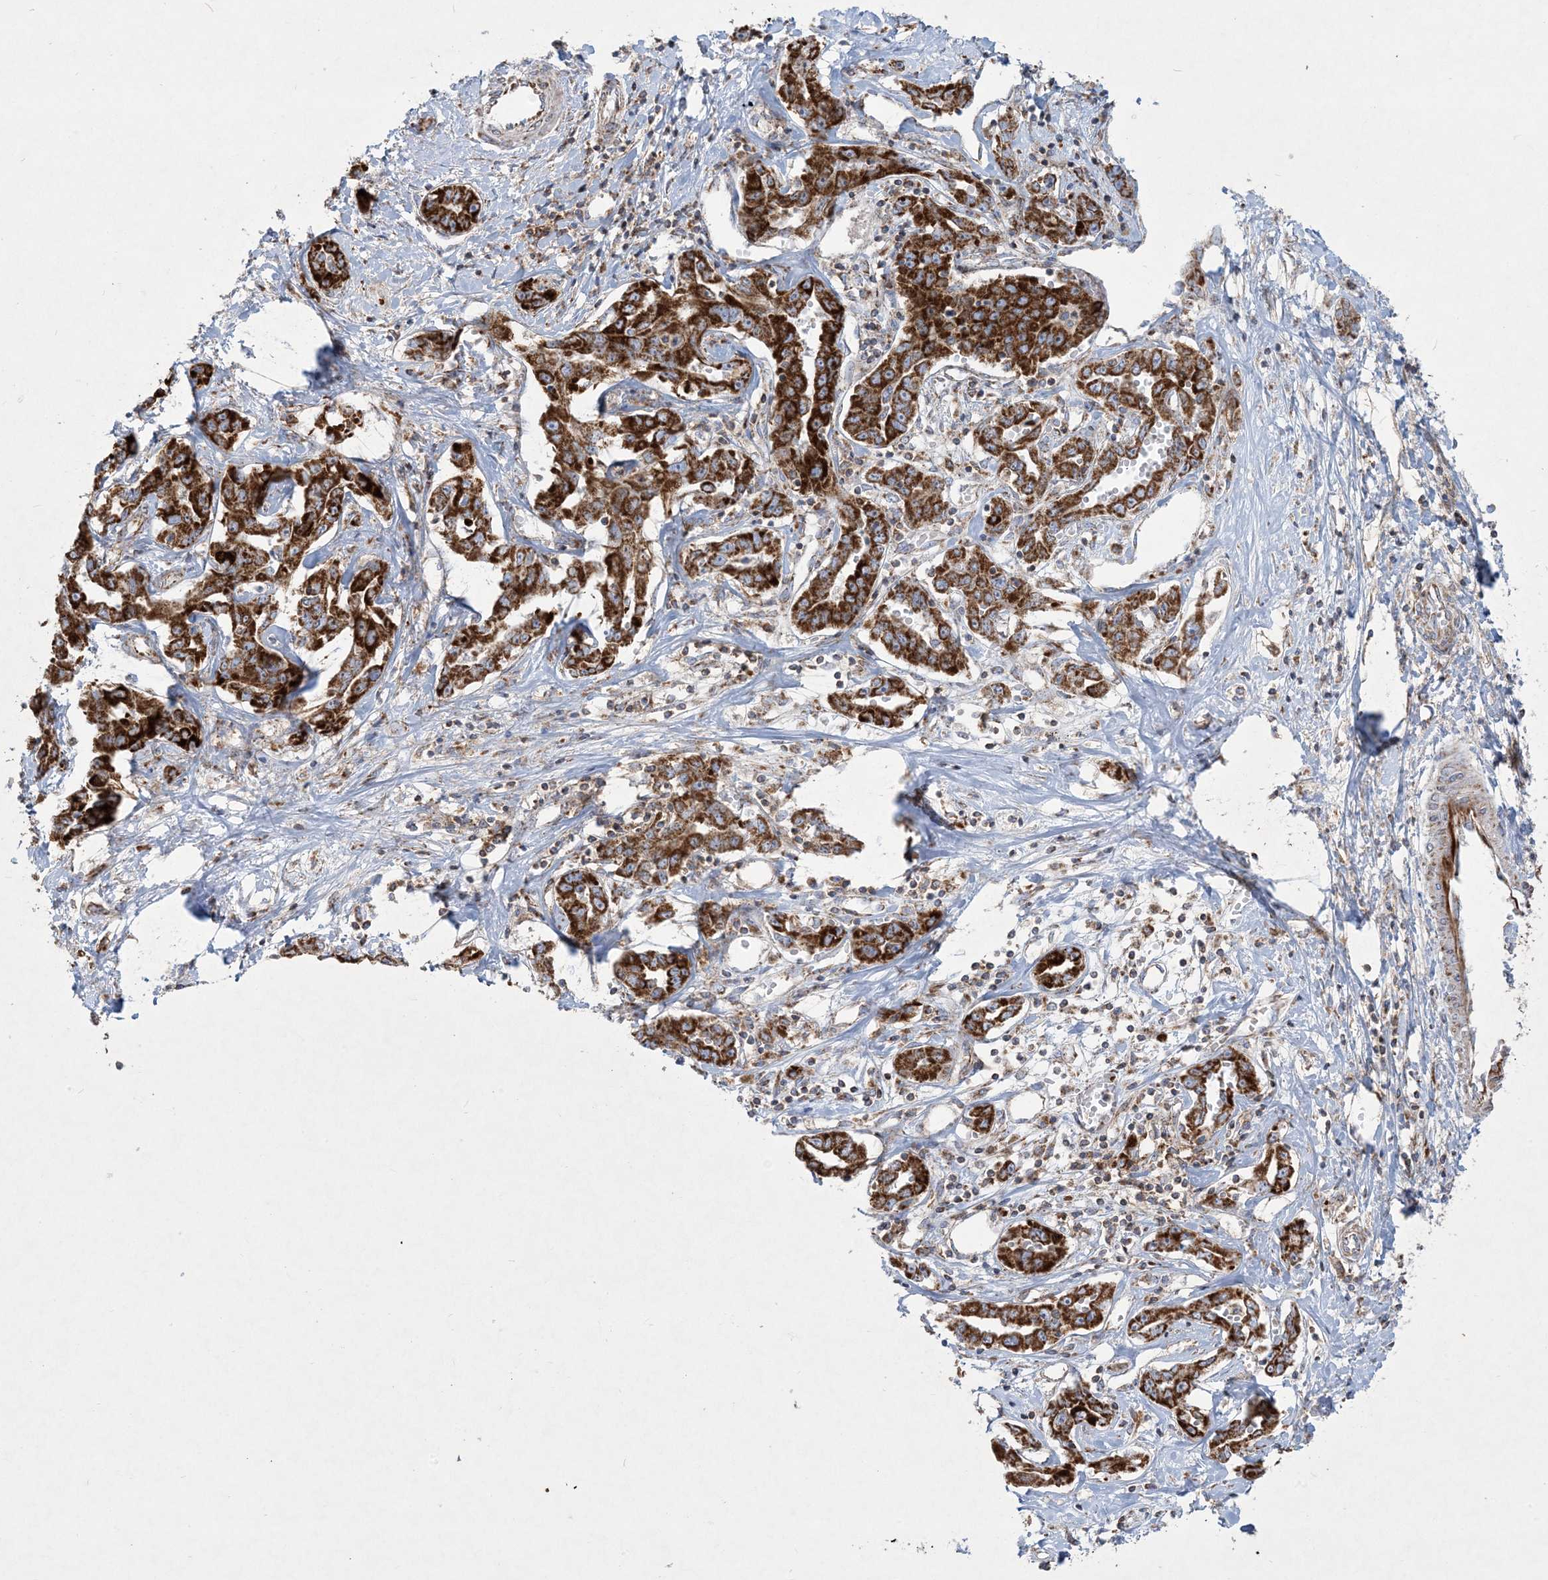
{"staining": {"intensity": "strong", "quantity": ">75%", "location": "cytoplasmic/membranous"}, "tissue": "liver cancer", "cell_type": "Tumor cells", "image_type": "cancer", "snomed": [{"axis": "morphology", "description": "Cholangiocarcinoma"}, {"axis": "topography", "description": "Liver"}], "caption": "Immunohistochemical staining of liver cancer (cholangiocarcinoma) displays high levels of strong cytoplasmic/membranous positivity in approximately >75% of tumor cells. Using DAB (3,3'-diaminobenzidine) (brown) and hematoxylin (blue) stains, captured at high magnification using brightfield microscopy.", "gene": "BEND4", "patient": {"sex": "male", "age": 59}}